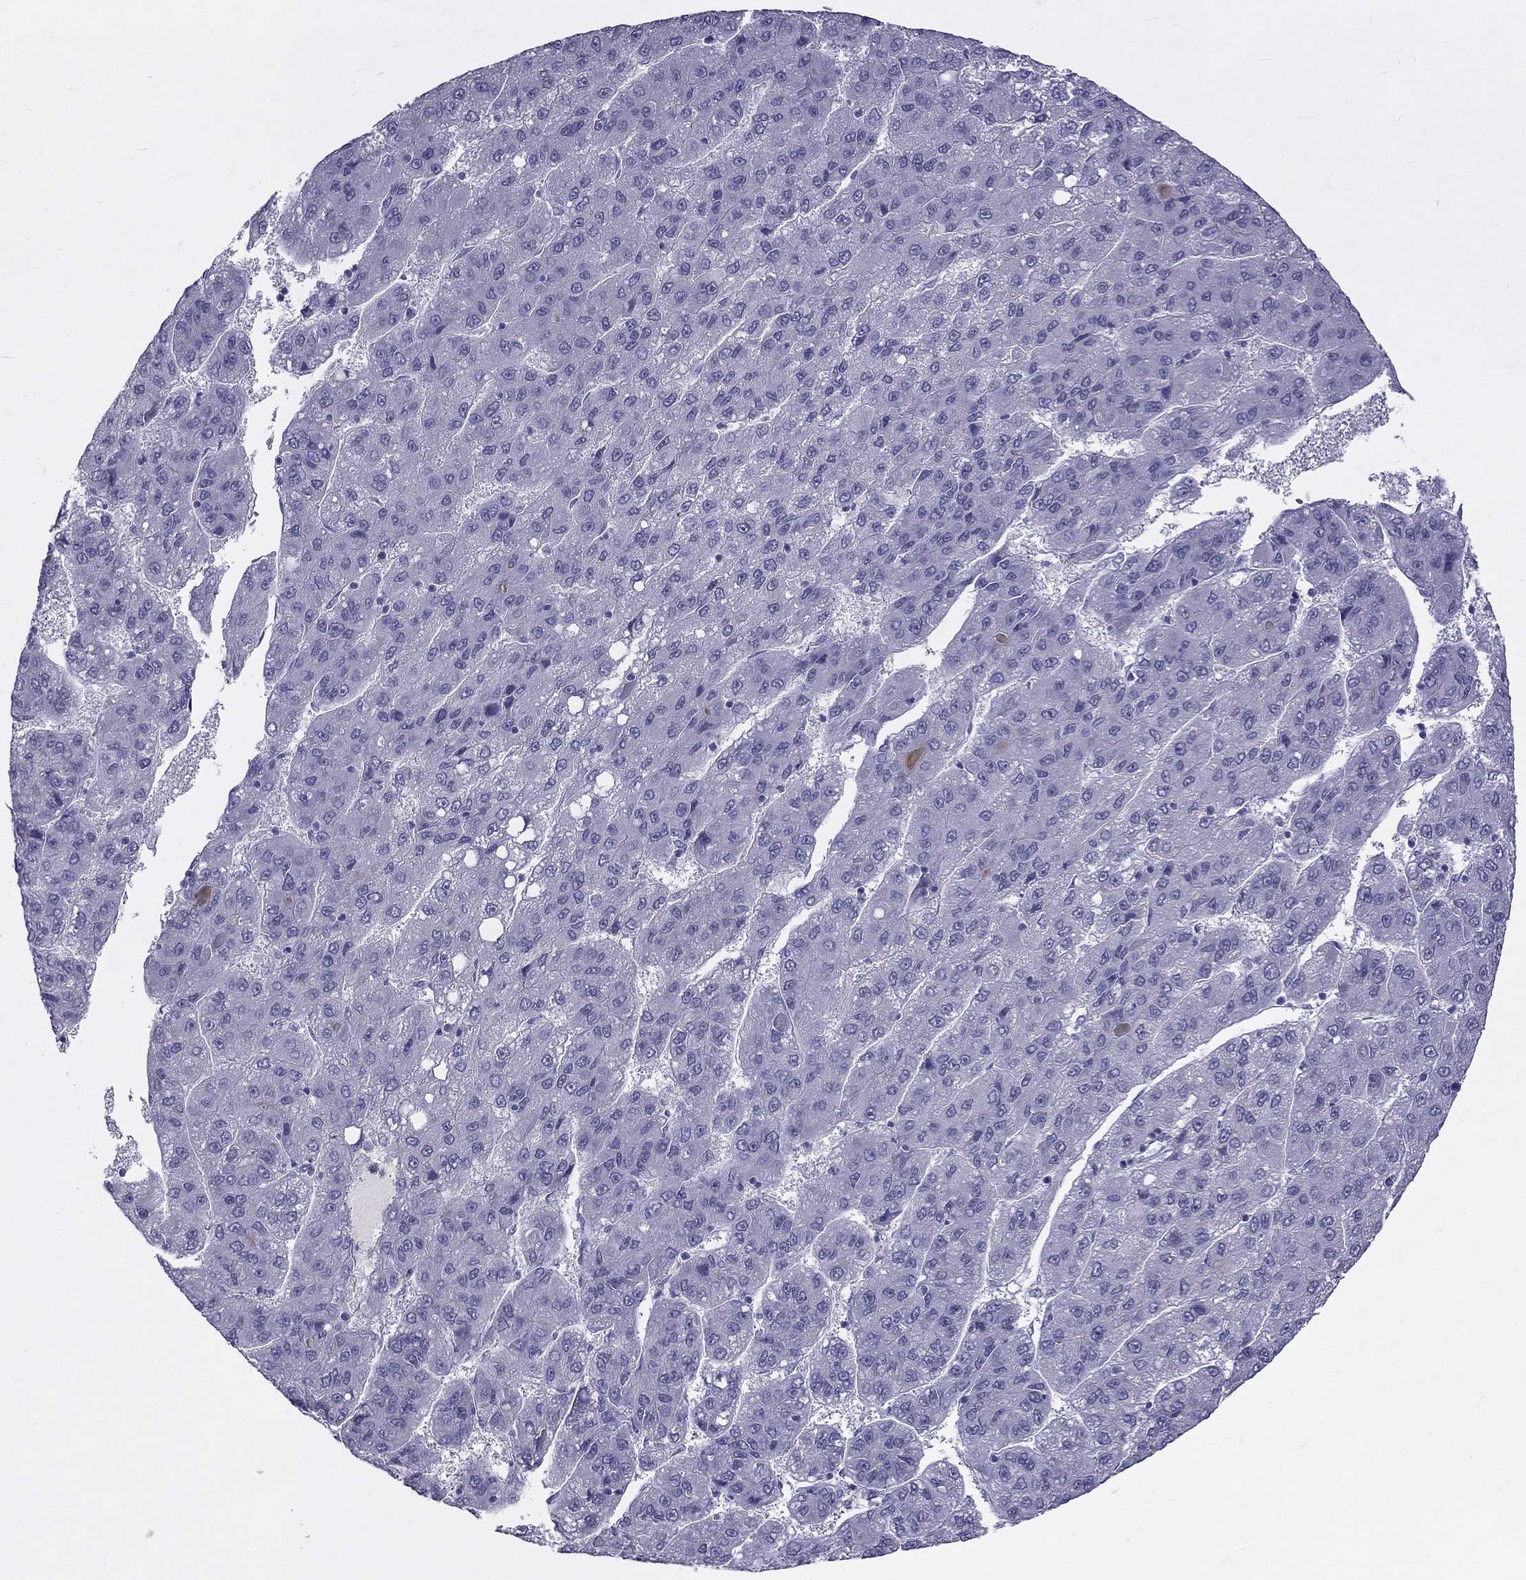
{"staining": {"intensity": "negative", "quantity": "none", "location": "none"}, "tissue": "liver cancer", "cell_type": "Tumor cells", "image_type": "cancer", "snomed": [{"axis": "morphology", "description": "Carcinoma, Hepatocellular, NOS"}, {"axis": "topography", "description": "Liver"}], "caption": "DAB (3,3'-diaminobenzidine) immunohistochemical staining of liver cancer (hepatocellular carcinoma) demonstrates no significant staining in tumor cells. The staining is performed using DAB brown chromogen with nuclei counter-stained in using hematoxylin.", "gene": "RTL9", "patient": {"sex": "female", "age": 82}}